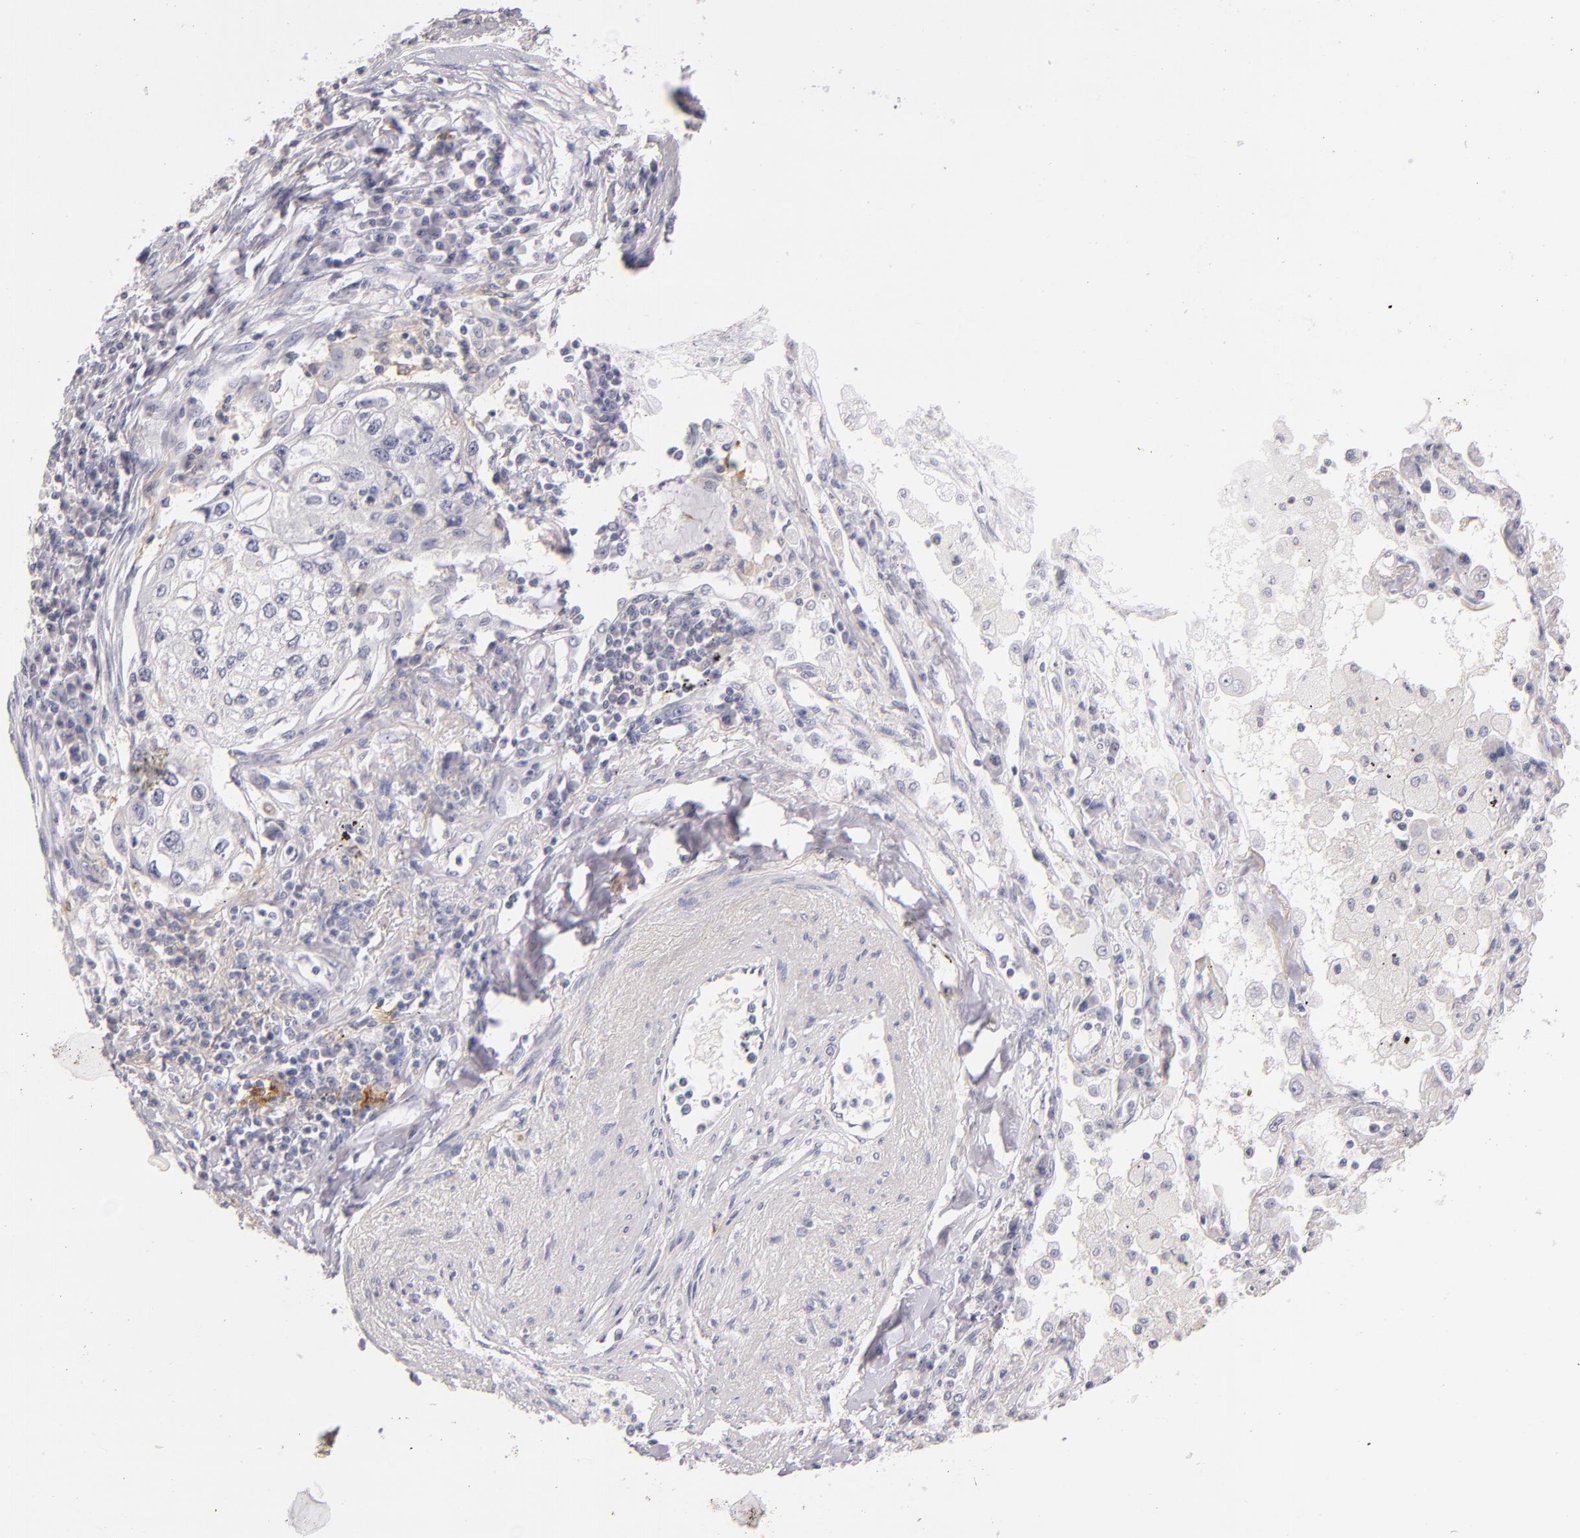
{"staining": {"intensity": "negative", "quantity": "none", "location": "none"}, "tissue": "lung cancer", "cell_type": "Tumor cells", "image_type": "cancer", "snomed": [{"axis": "morphology", "description": "Squamous cell carcinoma, NOS"}, {"axis": "topography", "description": "Lung"}], "caption": "The histopathology image exhibits no staining of tumor cells in lung squamous cell carcinoma. (Stains: DAB IHC with hematoxylin counter stain, Microscopy: brightfield microscopy at high magnification).", "gene": "CD40", "patient": {"sex": "male", "age": 75}}